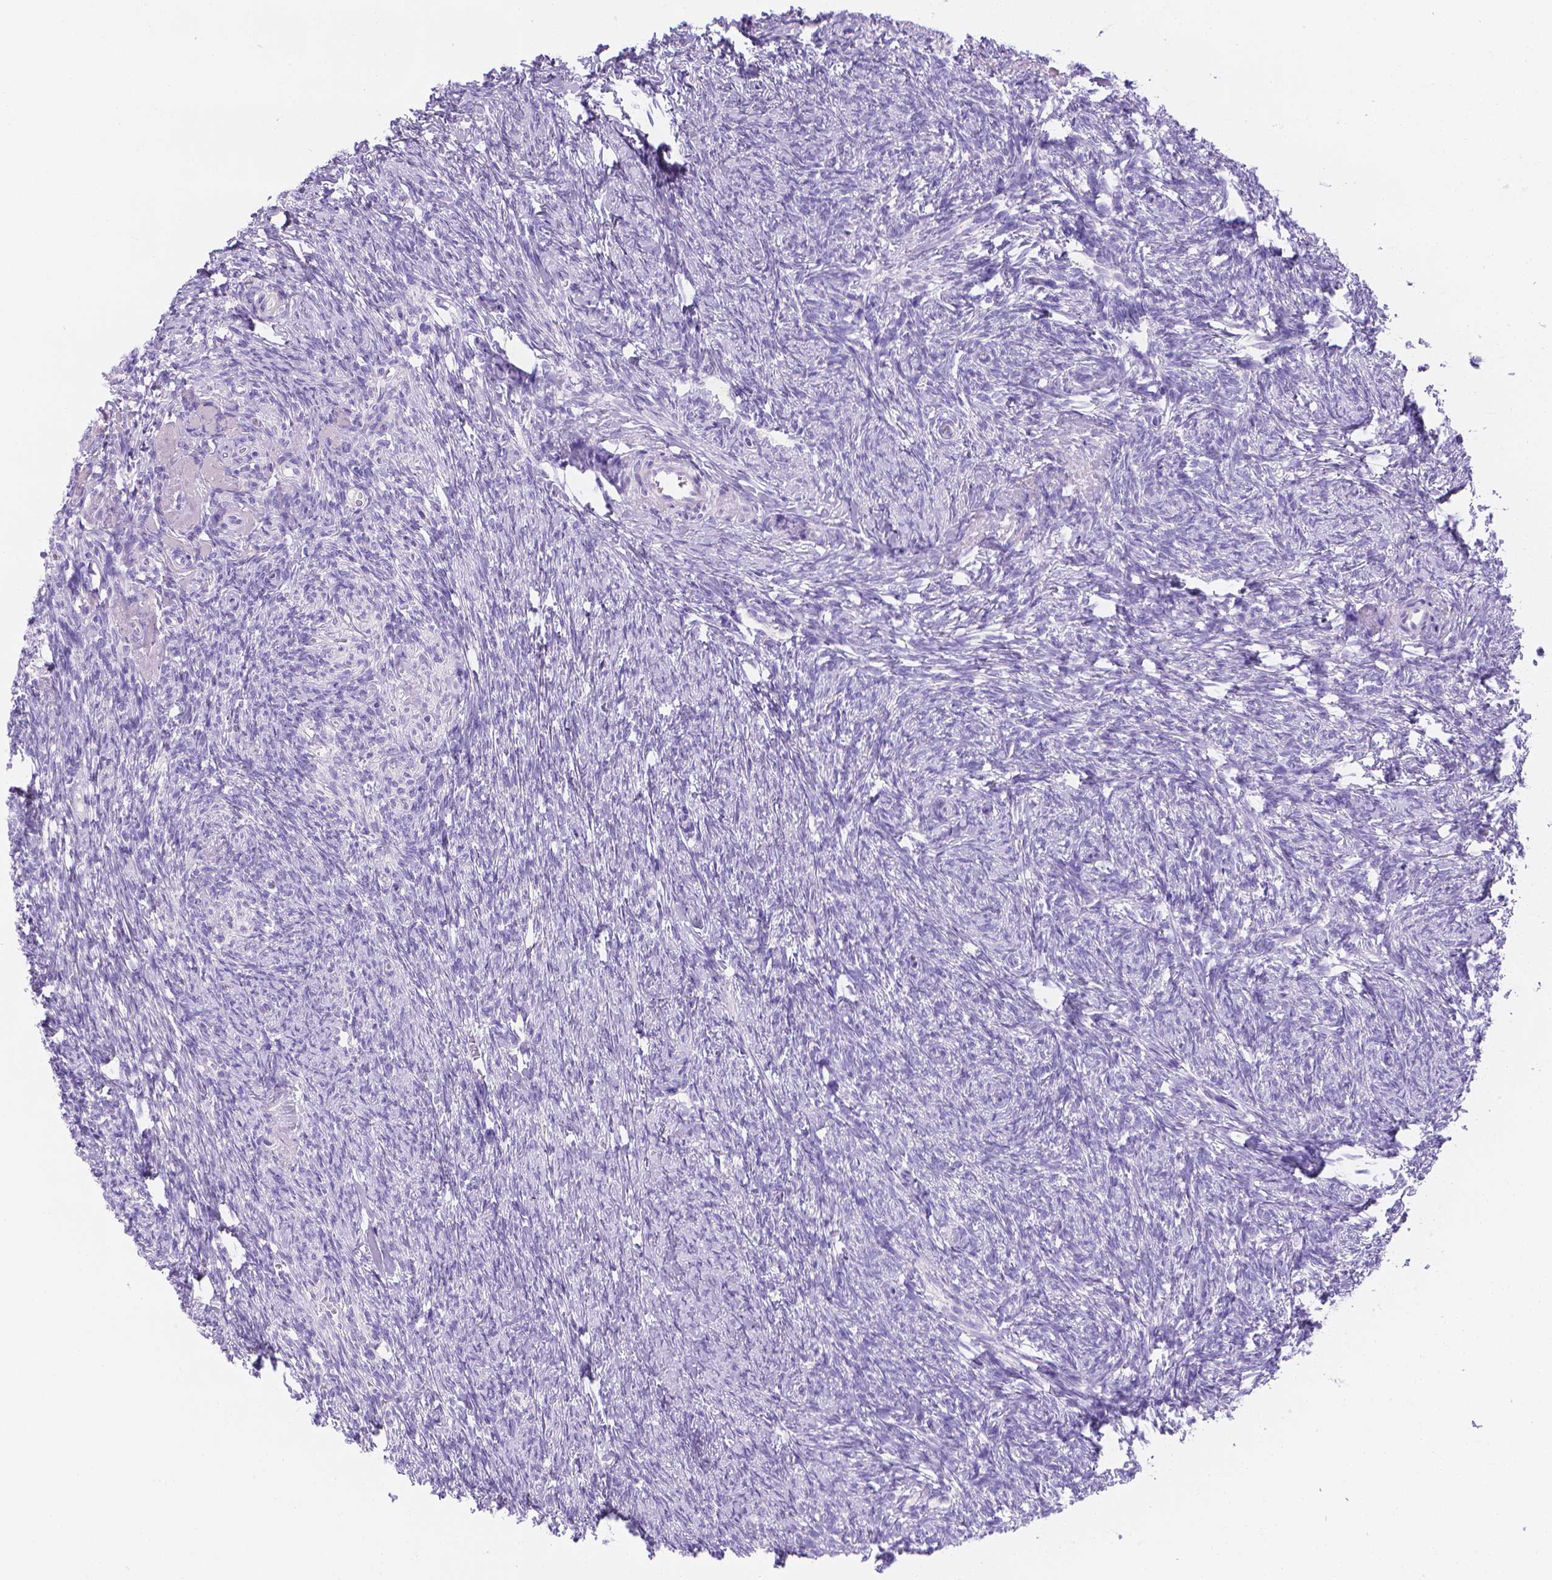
{"staining": {"intensity": "negative", "quantity": "none", "location": "none"}, "tissue": "ovary", "cell_type": "Follicle cells", "image_type": "normal", "snomed": [{"axis": "morphology", "description": "Normal tissue, NOS"}, {"axis": "topography", "description": "Ovary"}], "caption": "This is an immunohistochemistry (IHC) histopathology image of normal ovary. There is no staining in follicle cells.", "gene": "MLN", "patient": {"sex": "female", "age": 72}}